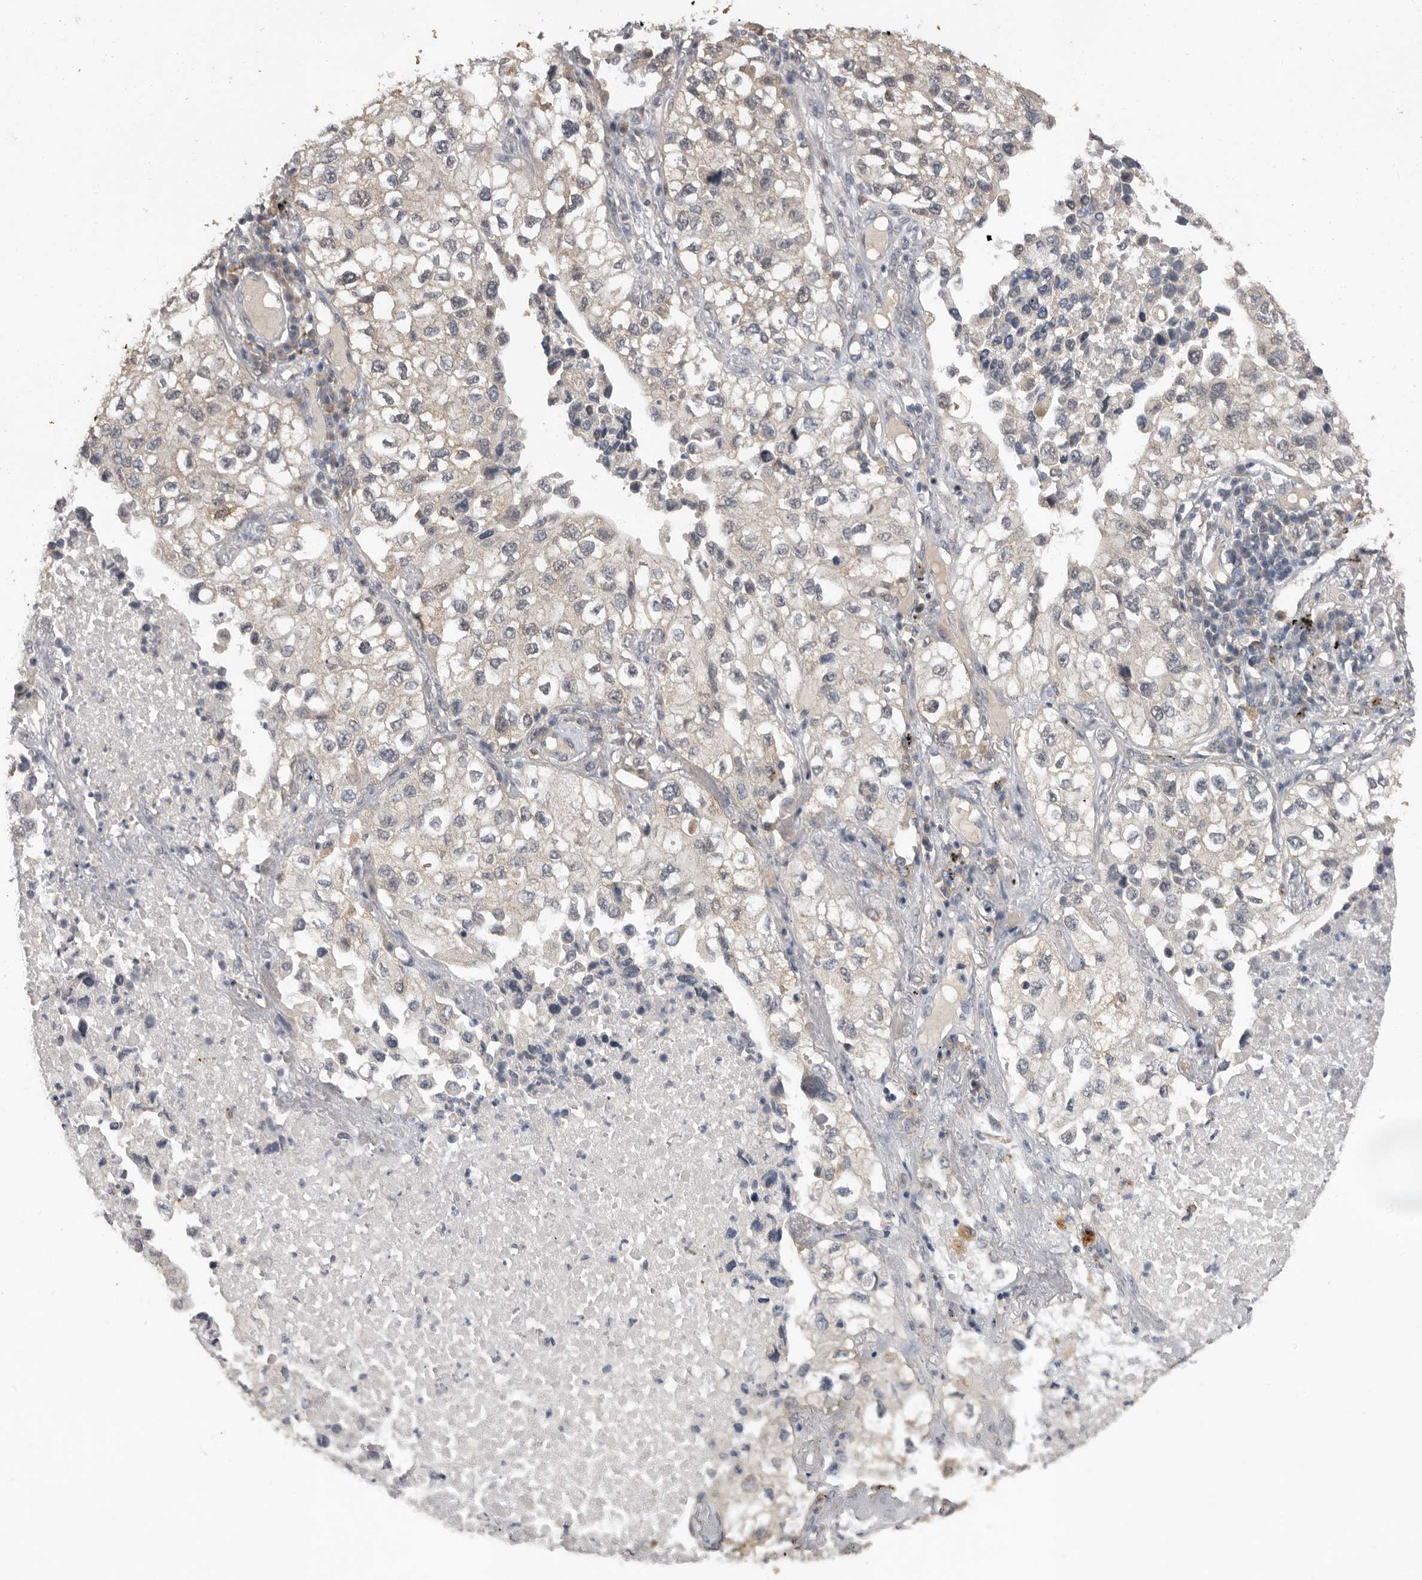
{"staining": {"intensity": "negative", "quantity": "none", "location": "none"}, "tissue": "lung cancer", "cell_type": "Tumor cells", "image_type": "cancer", "snomed": [{"axis": "morphology", "description": "Adenocarcinoma, NOS"}, {"axis": "topography", "description": "Lung"}], "caption": "The micrograph demonstrates no significant staining in tumor cells of lung cancer.", "gene": "MTF1", "patient": {"sex": "male", "age": 63}}